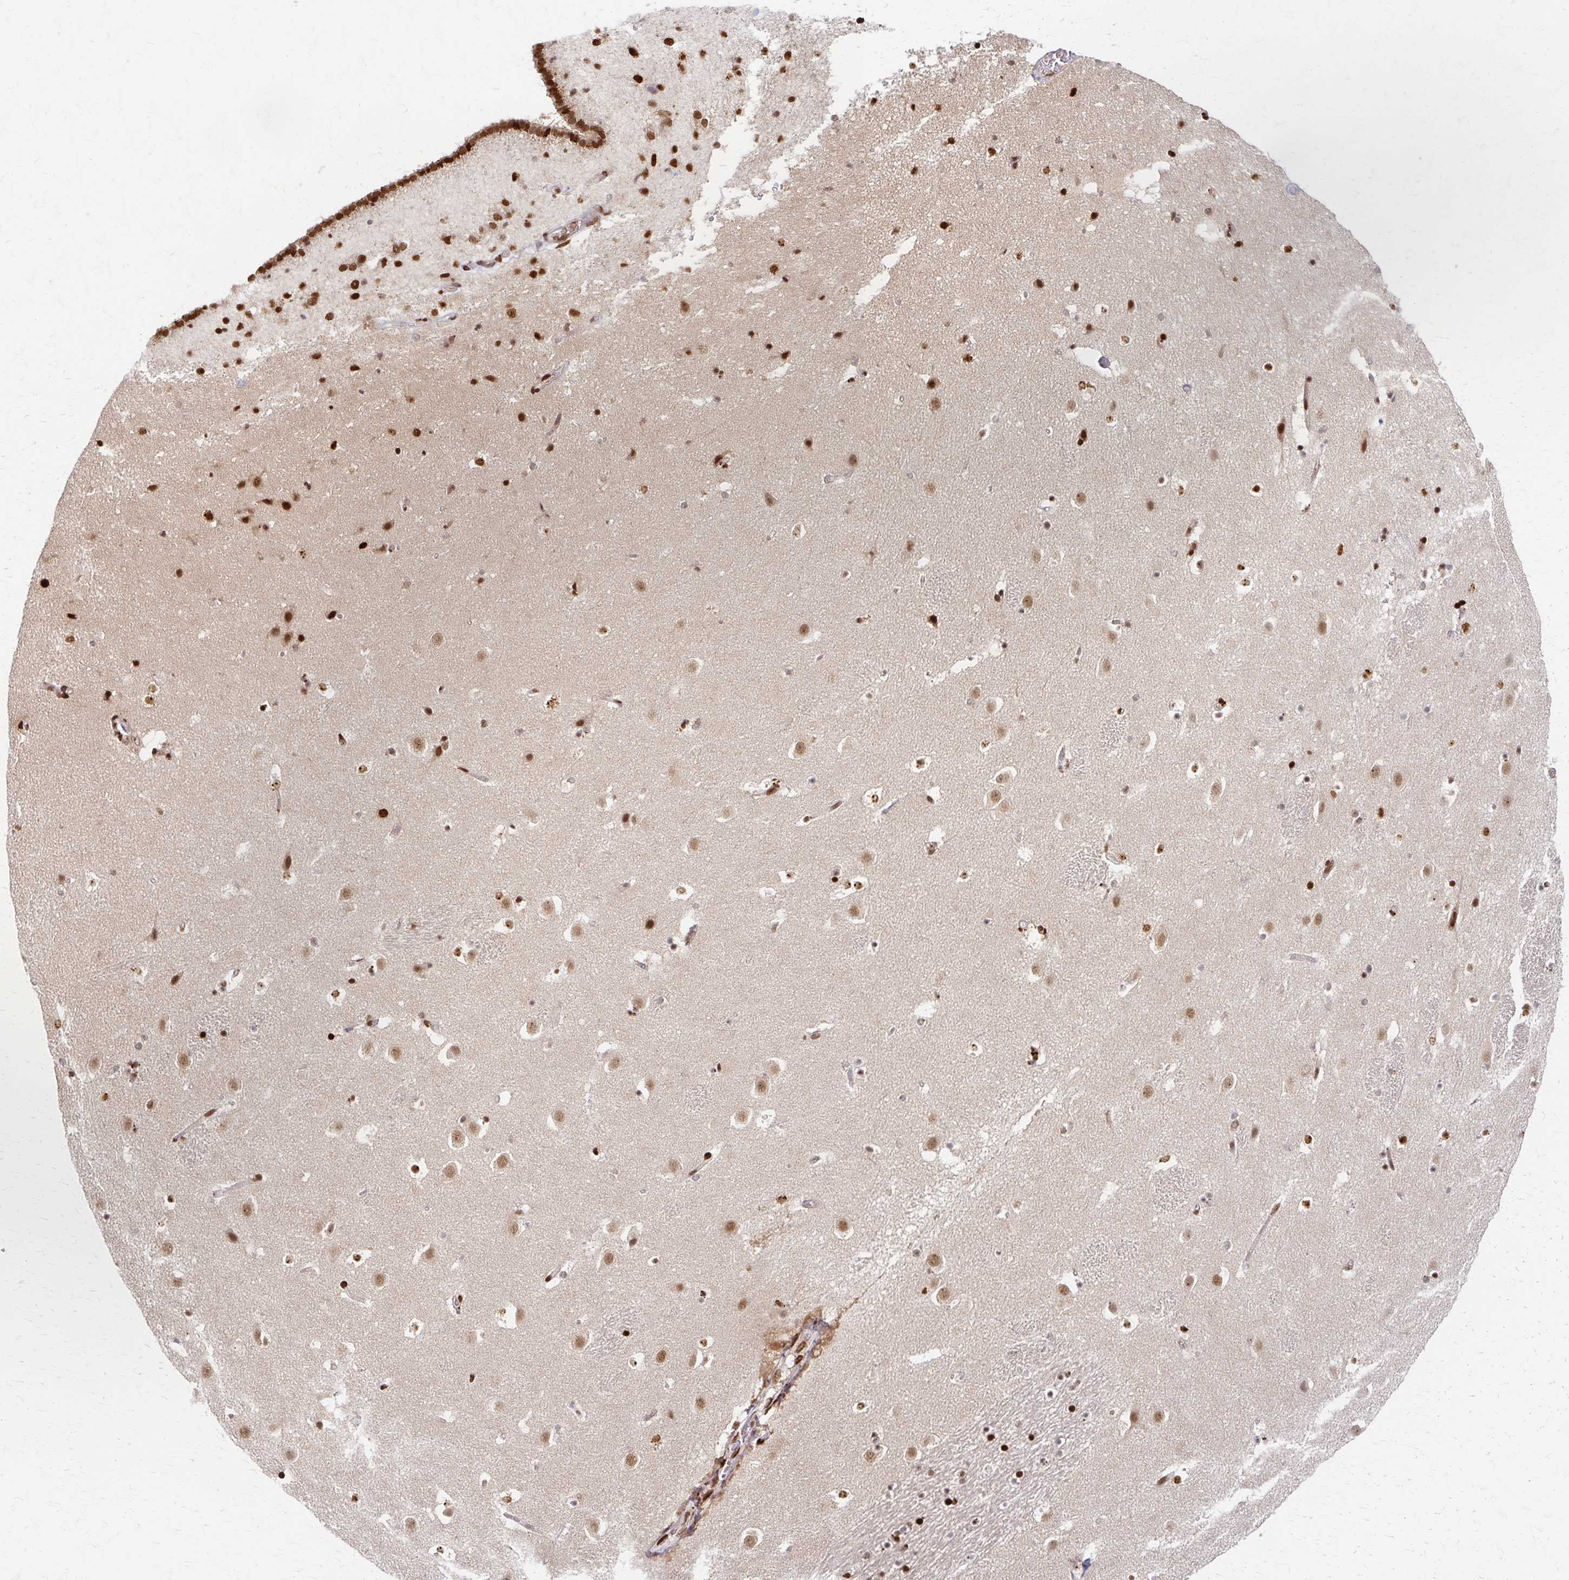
{"staining": {"intensity": "strong", "quantity": "25%-75%", "location": "nuclear"}, "tissue": "caudate", "cell_type": "Glial cells", "image_type": "normal", "snomed": [{"axis": "morphology", "description": "Normal tissue, NOS"}, {"axis": "topography", "description": "Lateral ventricle wall"}], "caption": "This image reveals immunohistochemistry staining of normal caudate, with high strong nuclear positivity in approximately 25%-75% of glial cells.", "gene": "PSMD7", "patient": {"sex": "male", "age": 37}}